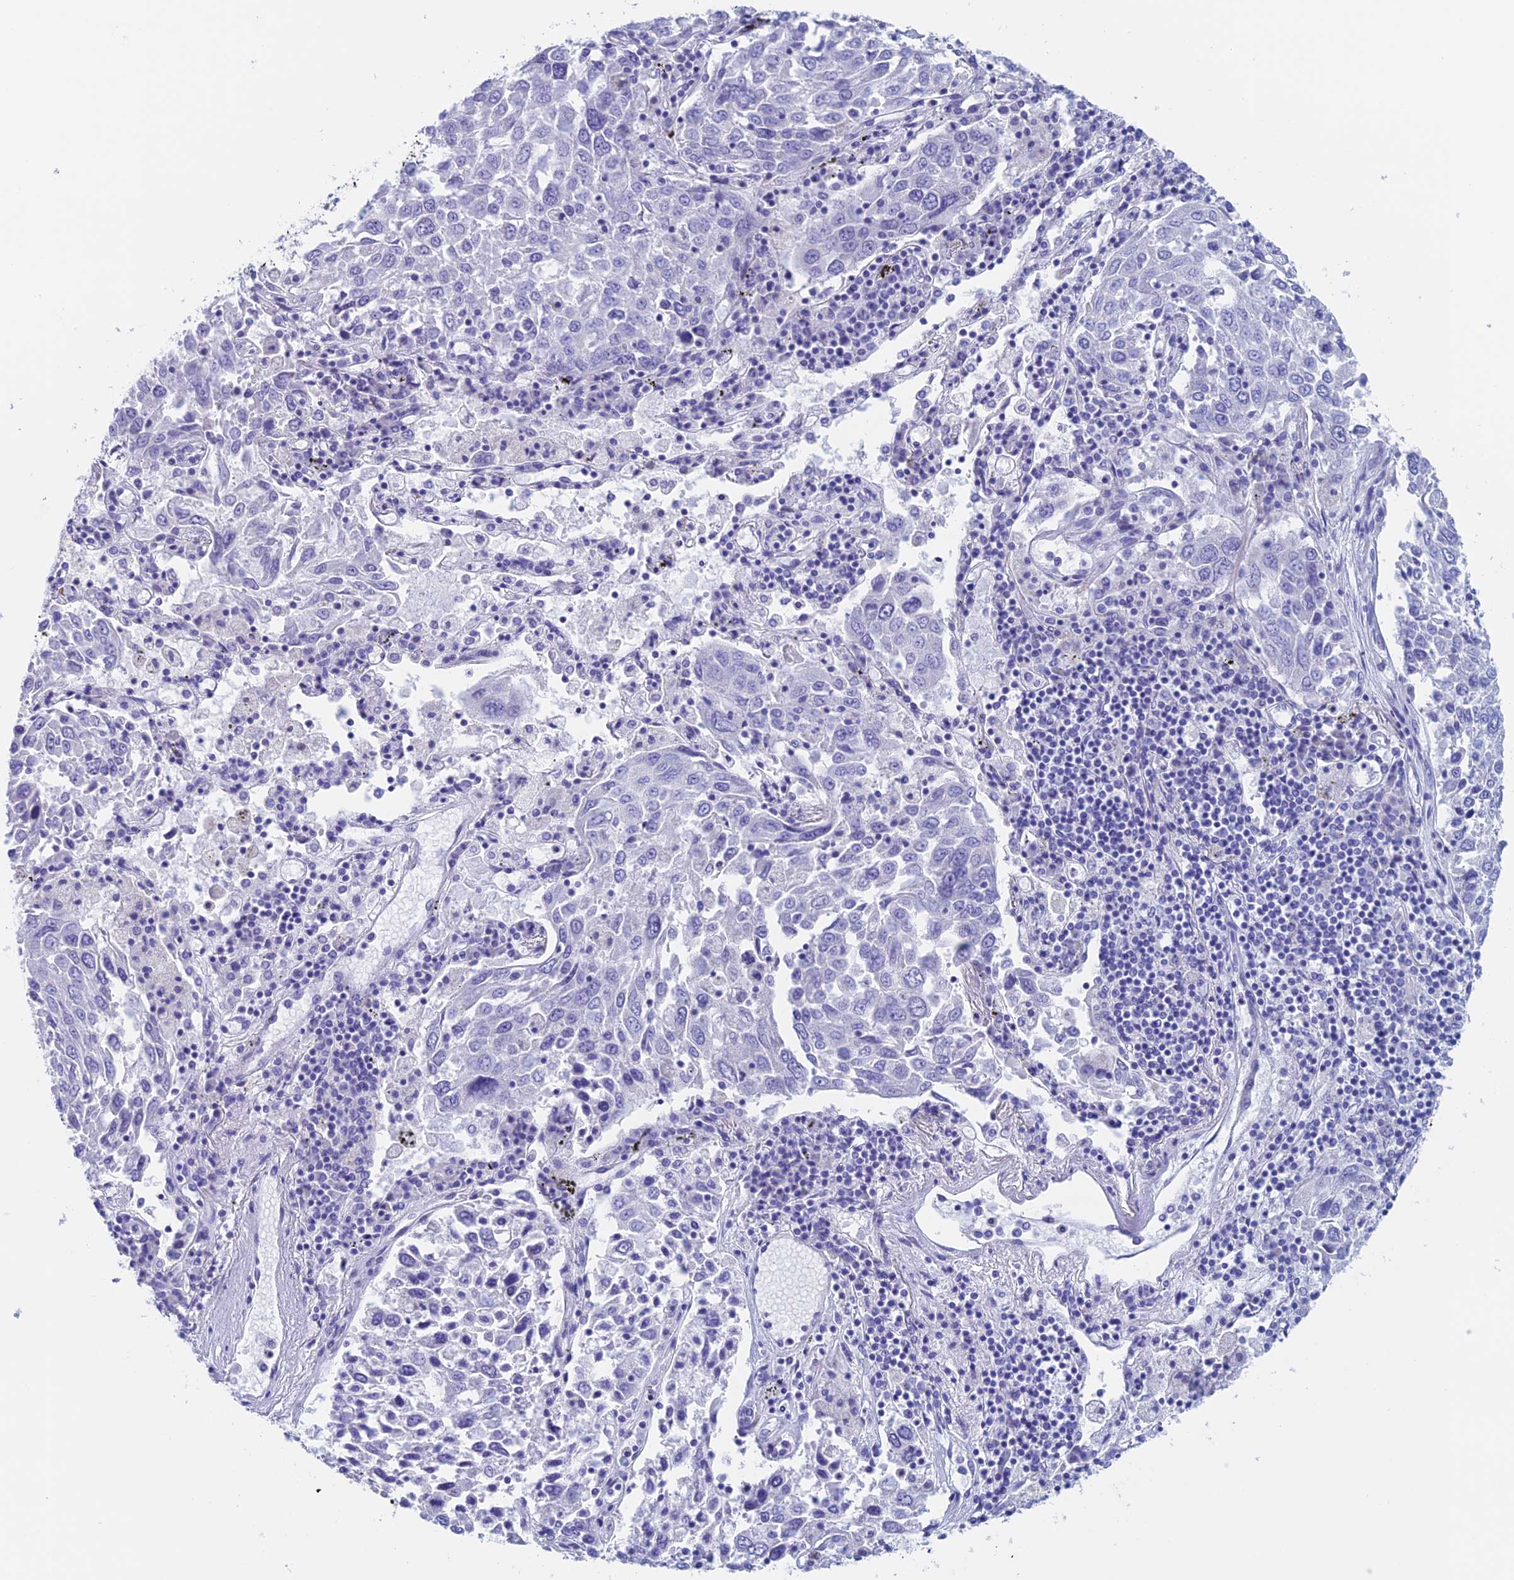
{"staining": {"intensity": "negative", "quantity": "none", "location": "none"}, "tissue": "lung cancer", "cell_type": "Tumor cells", "image_type": "cancer", "snomed": [{"axis": "morphology", "description": "Squamous cell carcinoma, NOS"}, {"axis": "topography", "description": "Lung"}], "caption": "This is a photomicrograph of immunohistochemistry (IHC) staining of lung squamous cell carcinoma, which shows no staining in tumor cells.", "gene": "PSMC3IP", "patient": {"sex": "male", "age": 65}}